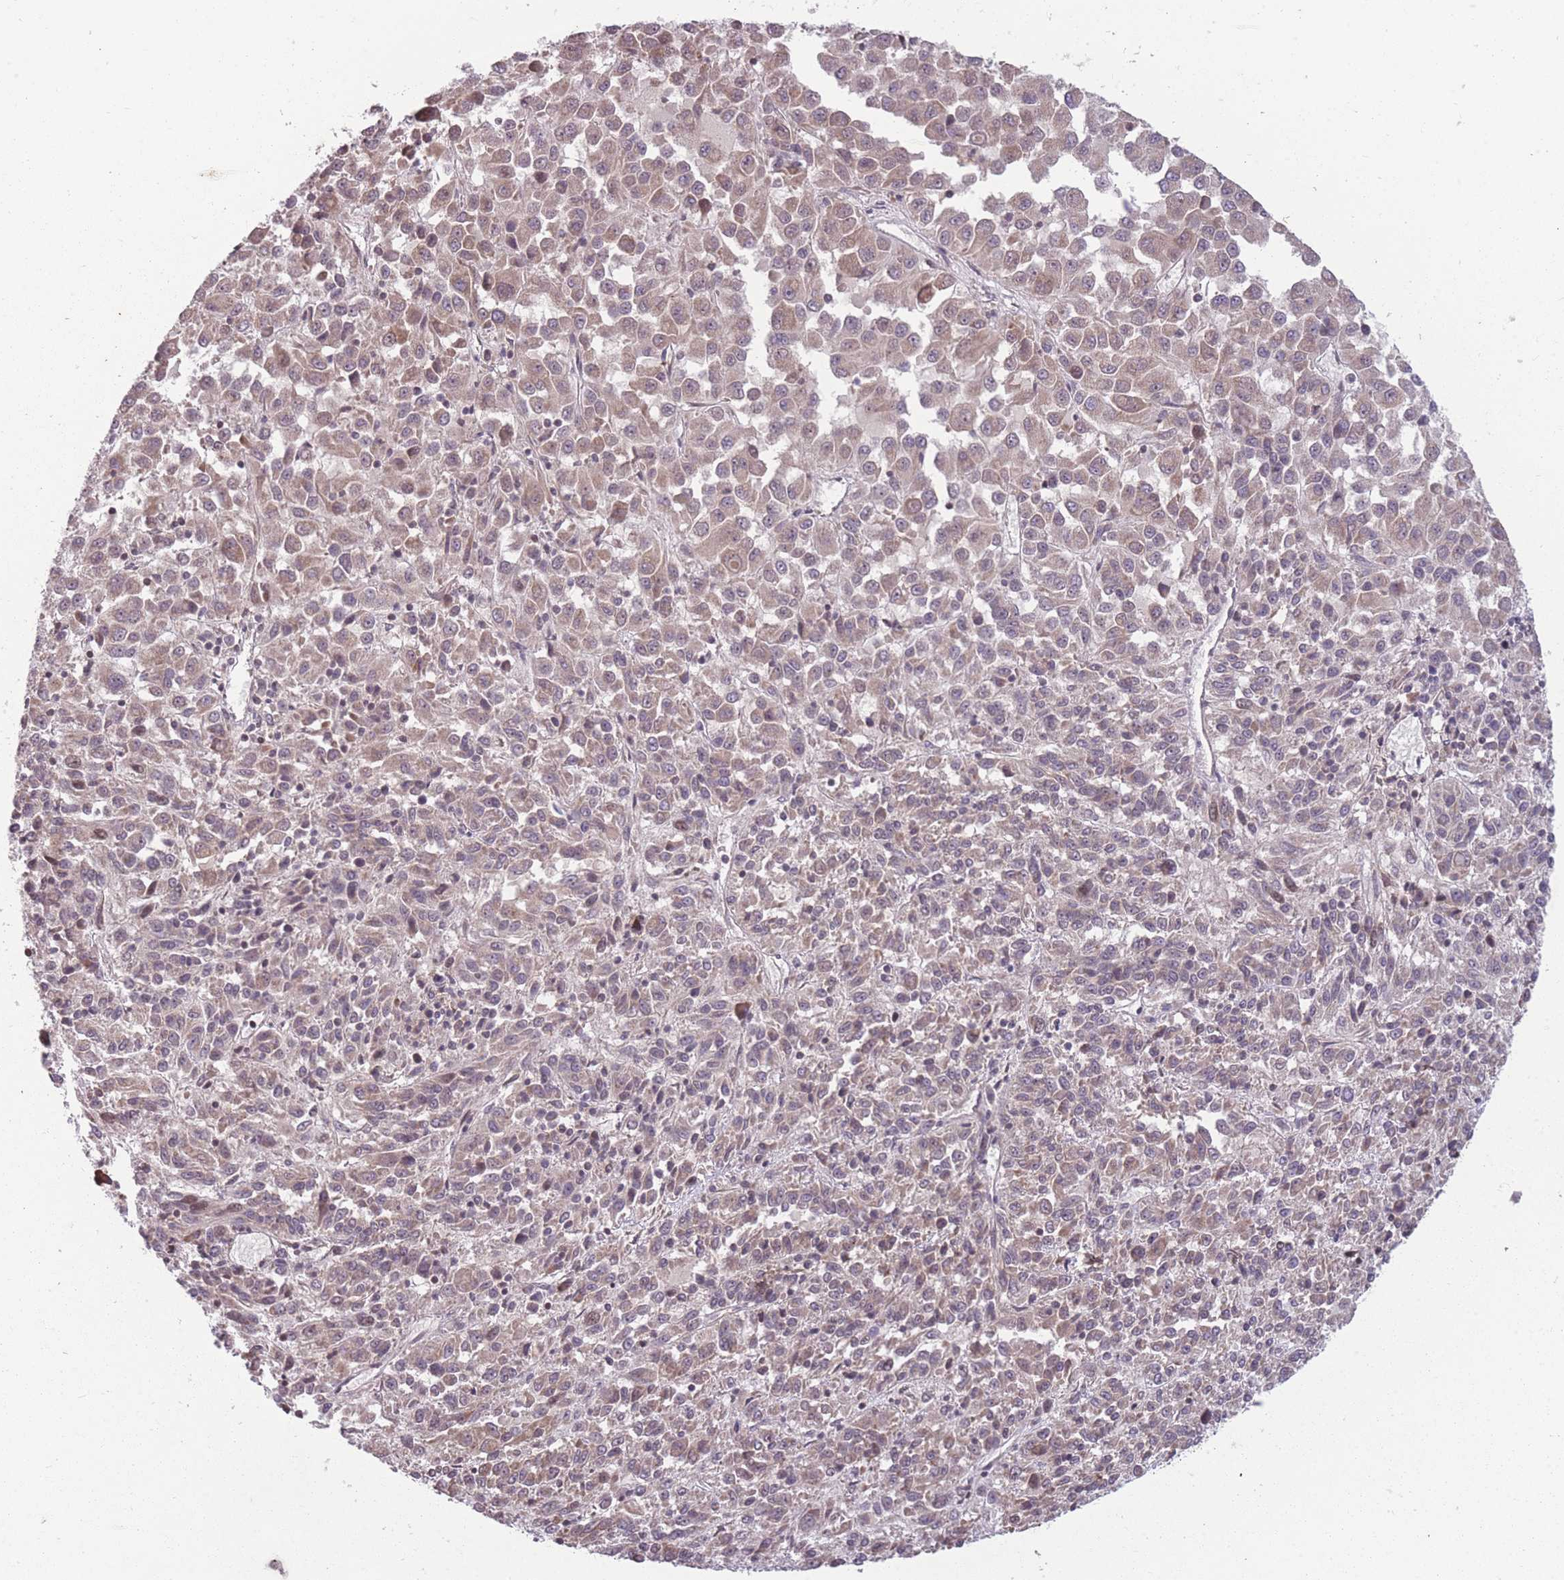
{"staining": {"intensity": "weak", "quantity": ">75%", "location": "cytoplasmic/membranous"}, "tissue": "melanoma", "cell_type": "Tumor cells", "image_type": "cancer", "snomed": [{"axis": "morphology", "description": "Malignant melanoma, Metastatic site"}, {"axis": "topography", "description": "Lung"}], "caption": "Malignant melanoma (metastatic site) stained with DAB (3,3'-diaminobenzidine) immunohistochemistry displays low levels of weak cytoplasmic/membranous positivity in approximately >75% of tumor cells.", "gene": "GGT5", "patient": {"sex": "male", "age": 64}}